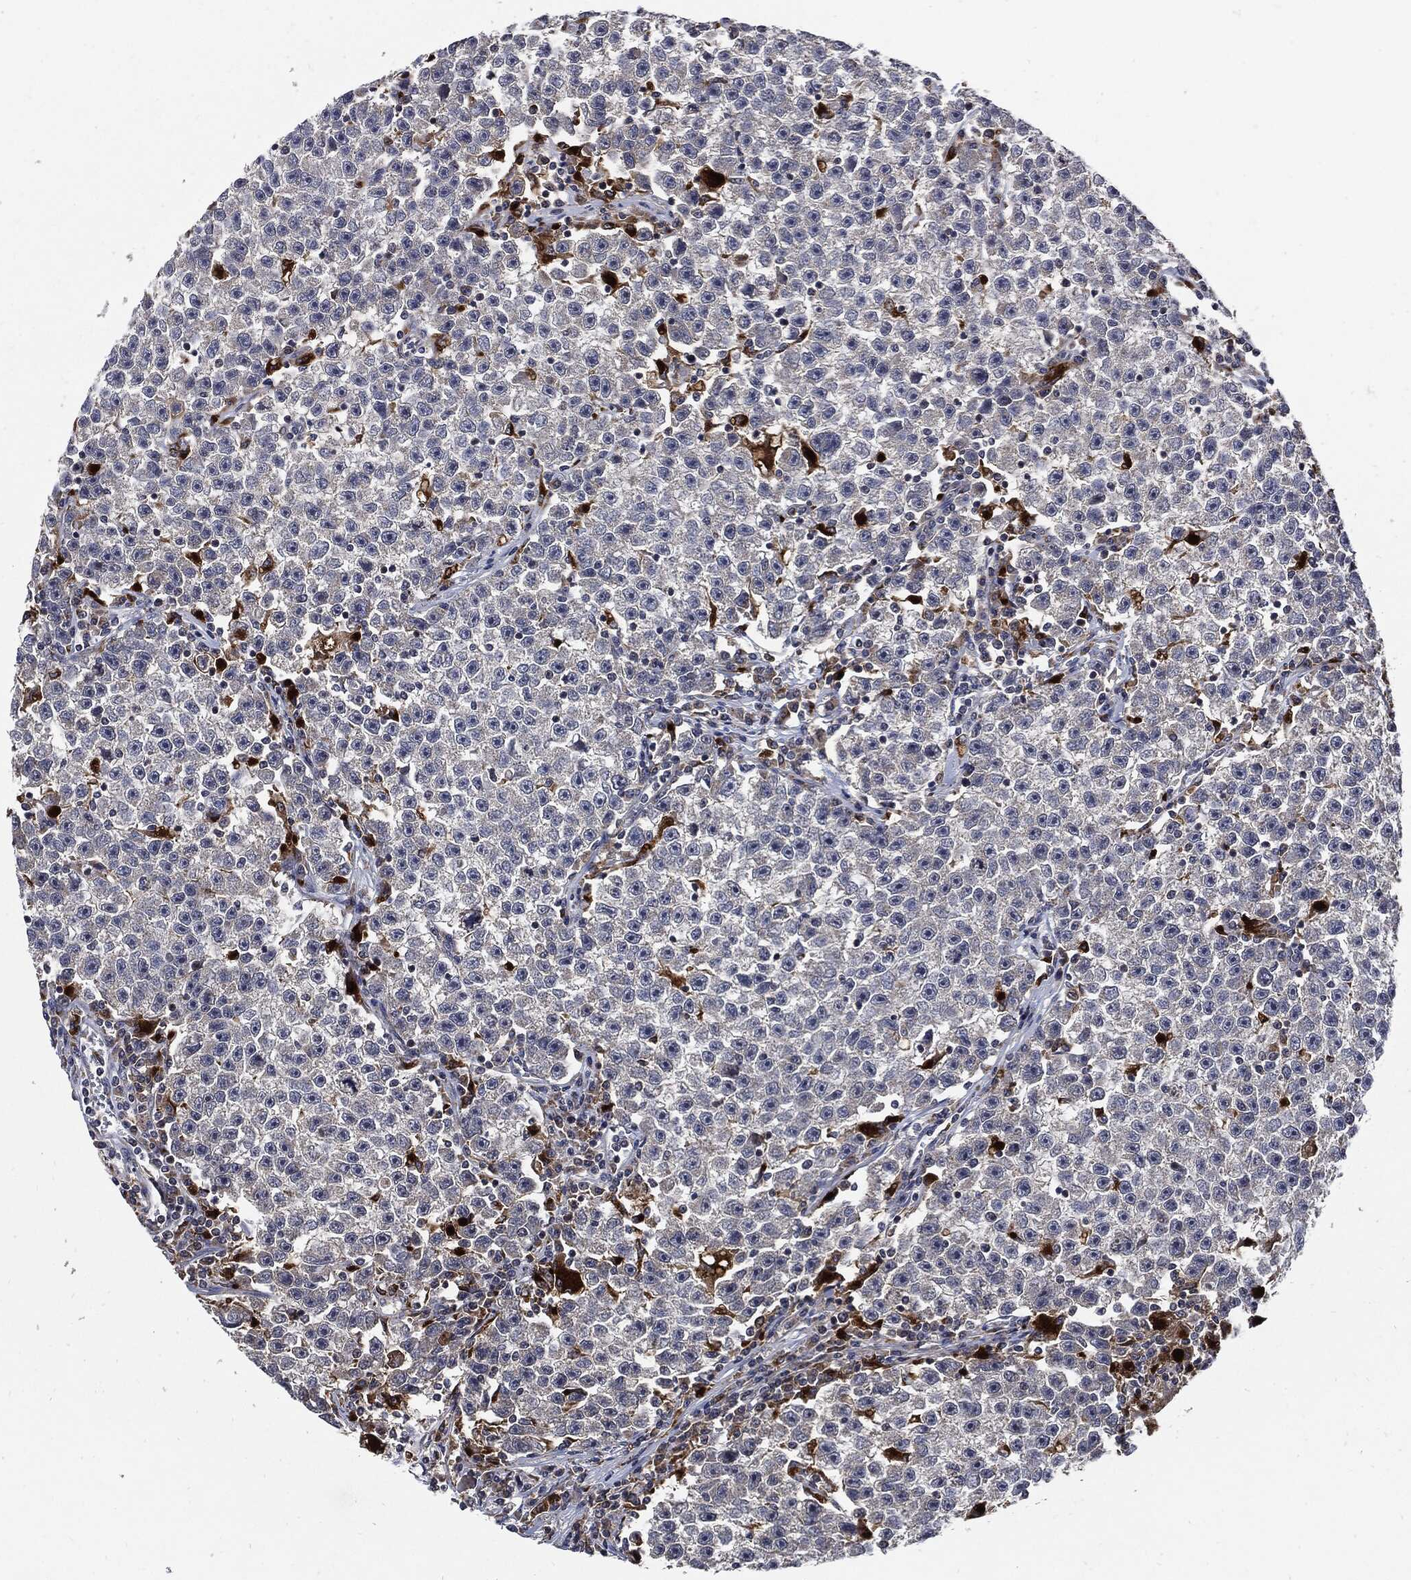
{"staining": {"intensity": "negative", "quantity": "none", "location": "none"}, "tissue": "testis cancer", "cell_type": "Tumor cells", "image_type": "cancer", "snomed": [{"axis": "morphology", "description": "Seminoma, NOS"}, {"axis": "topography", "description": "Testis"}], "caption": "A high-resolution micrograph shows immunohistochemistry (IHC) staining of testis seminoma, which displays no significant positivity in tumor cells.", "gene": "SLC31A2", "patient": {"sex": "male", "age": 22}}